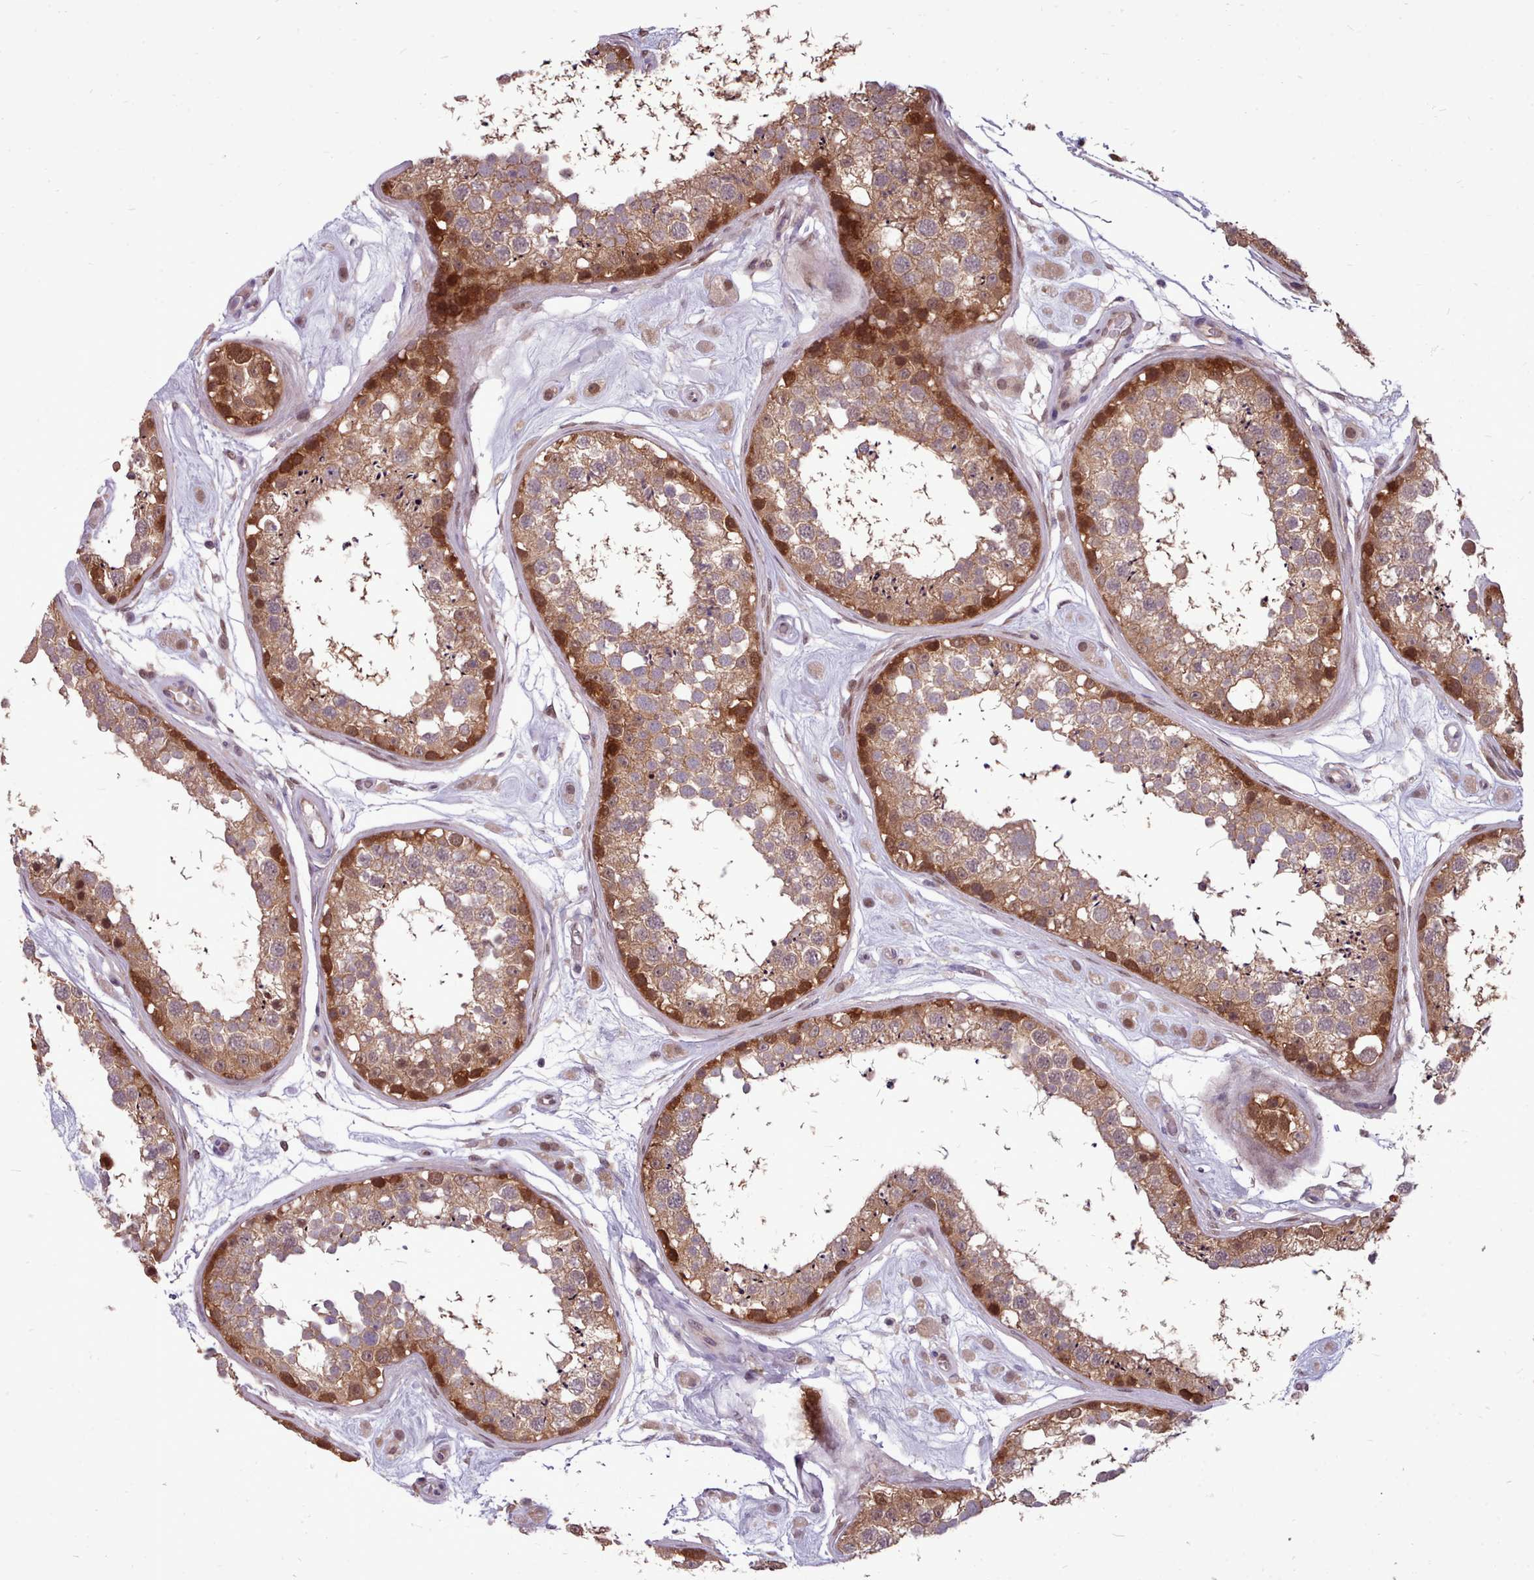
{"staining": {"intensity": "moderate", "quantity": ">75%", "location": "cytoplasmic/membranous,nuclear"}, "tissue": "testis", "cell_type": "Cells in seminiferous ducts", "image_type": "normal", "snomed": [{"axis": "morphology", "description": "Normal tissue, NOS"}, {"axis": "topography", "description": "Testis"}], "caption": "A high-resolution micrograph shows immunohistochemistry (IHC) staining of normal testis, which reveals moderate cytoplasmic/membranous,nuclear staining in about >75% of cells in seminiferous ducts.", "gene": "AHCY", "patient": {"sex": "male", "age": 25}}